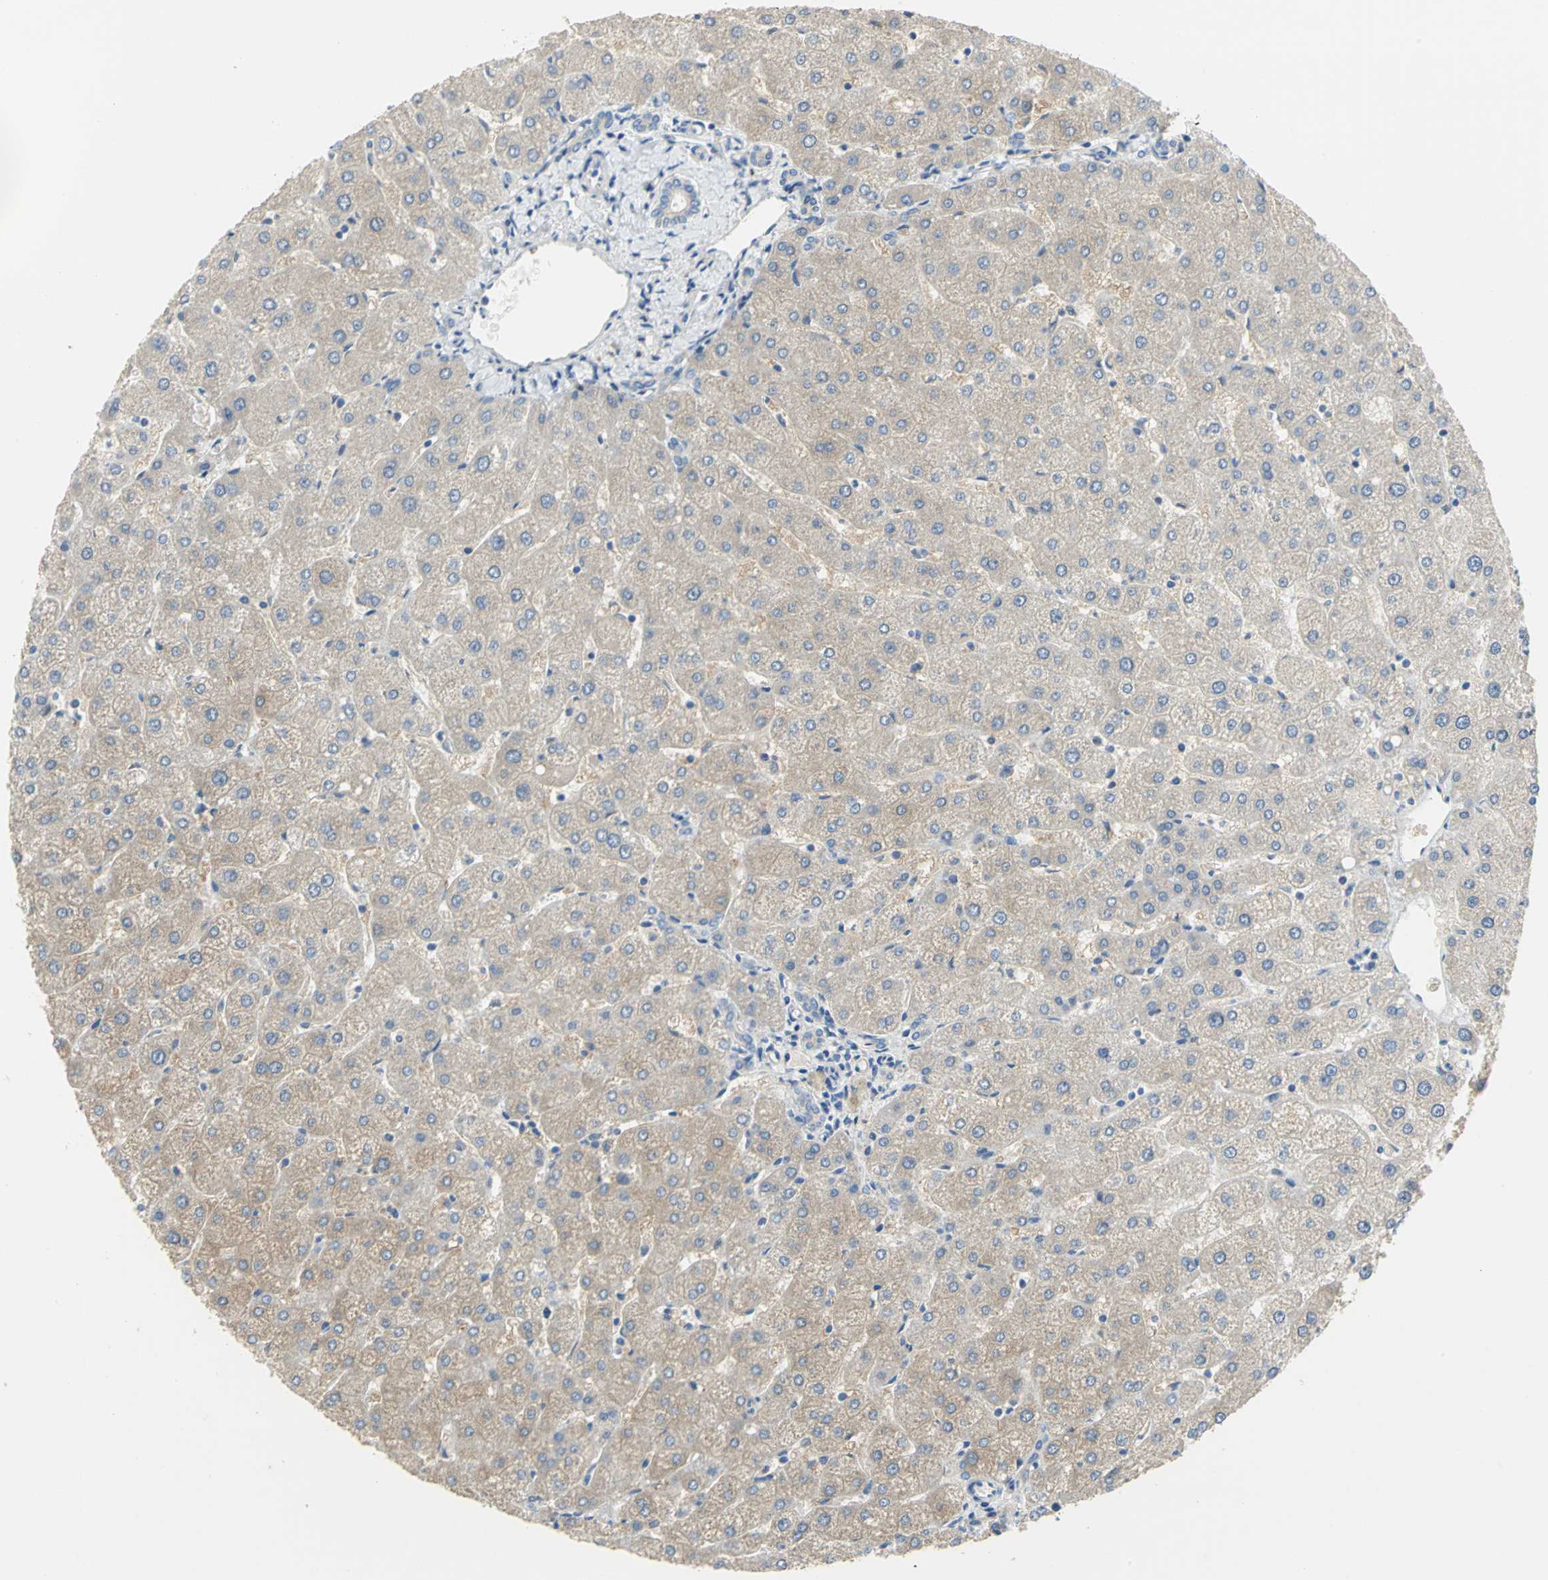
{"staining": {"intensity": "weak", "quantity": "25%-75%", "location": "cytoplasmic/membranous"}, "tissue": "liver", "cell_type": "Cholangiocytes", "image_type": "normal", "snomed": [{"axis": "morphology", "description": "Normal tissue, NOS"}, {"axis": "topography", "description": "Liver"}], "caption": "Cholangiocytes exhibit low levels of weak cytoplasmic/membranous positivity in approximately 25%-75% of cells in normal liver.", "gene": "HTR1F", "patient": {"sex": "male", "age": 67}}